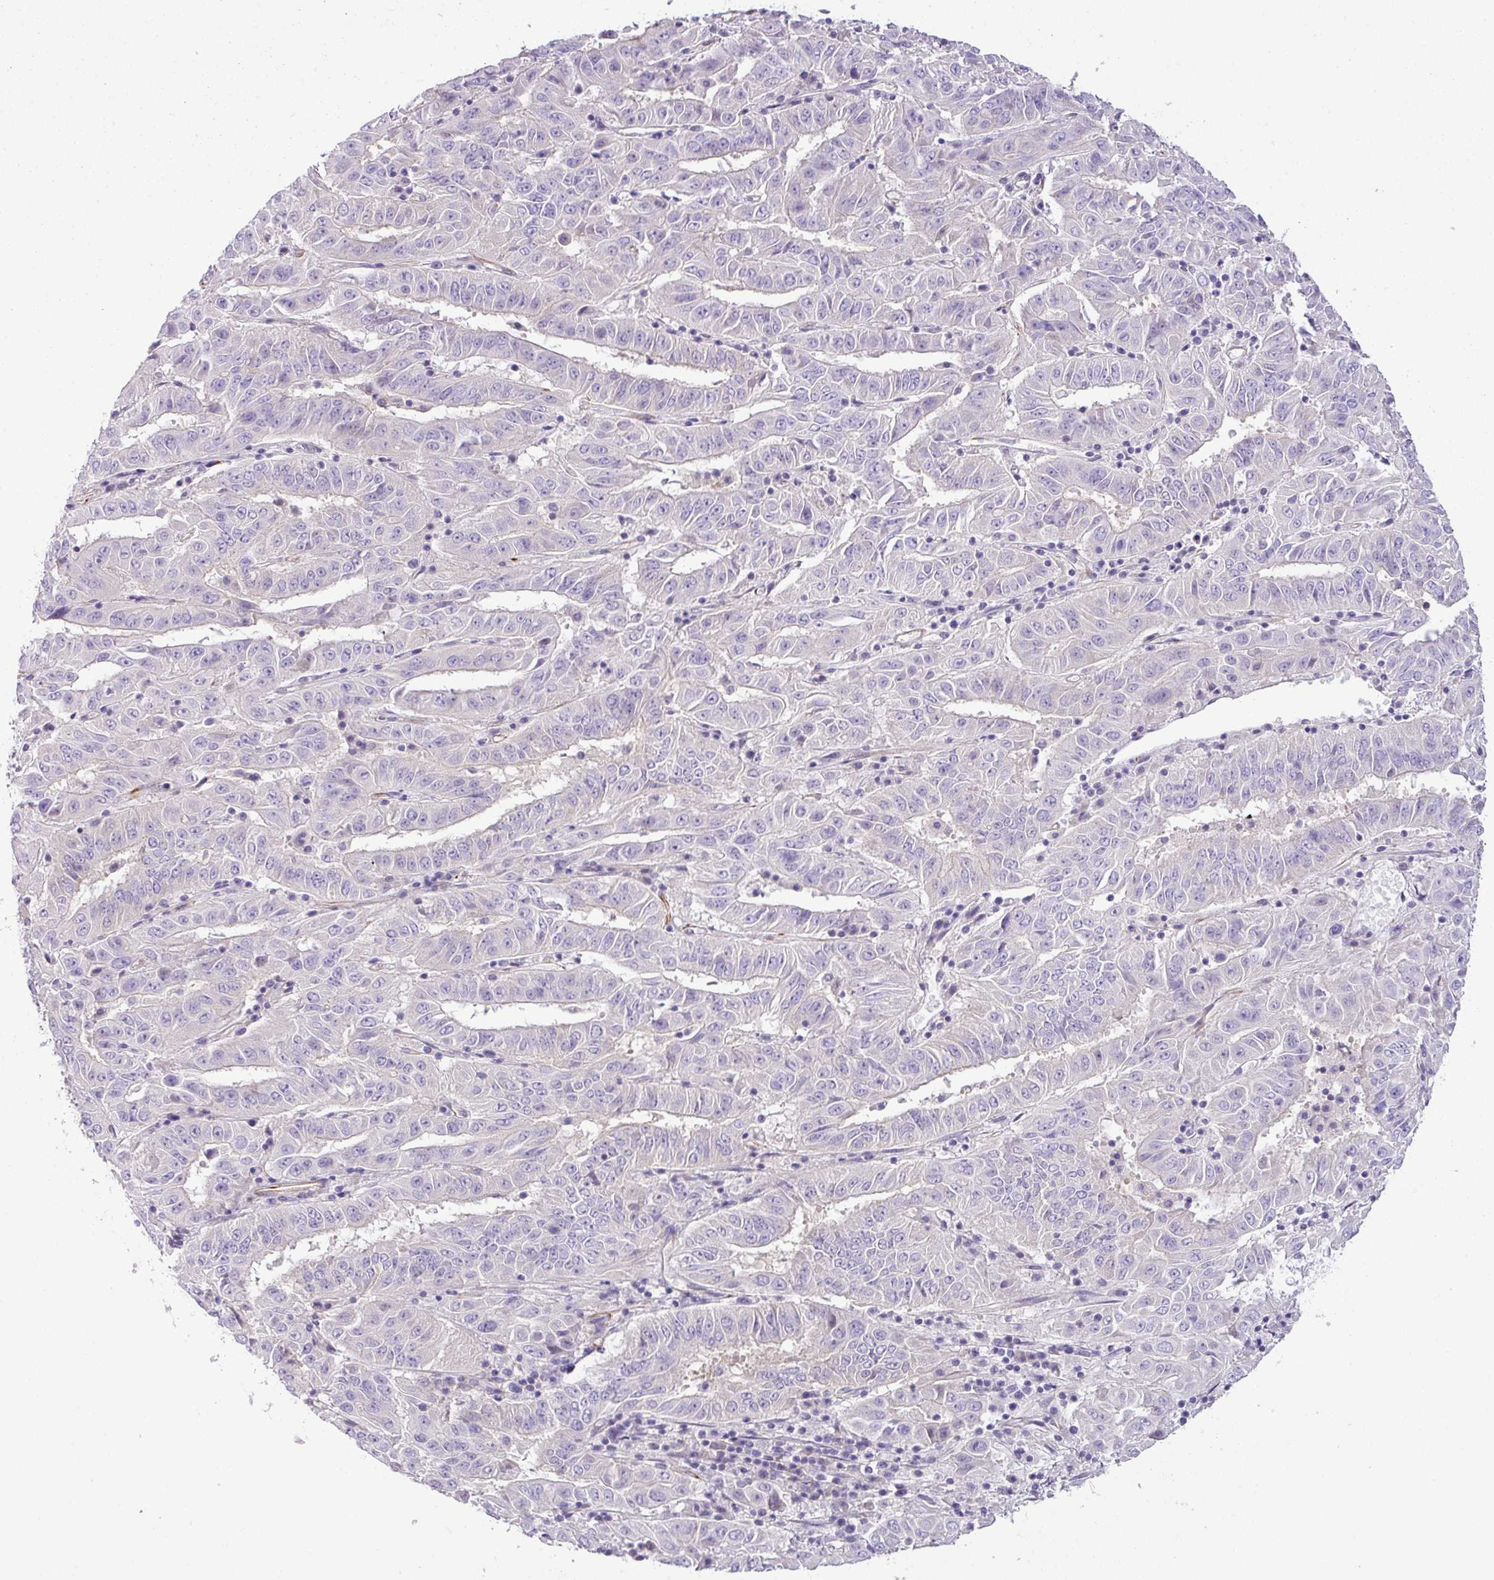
{"staining": {"intensity": "negative", "quantity": "none", "location": "none"}, "tissue": "pancreatic cancer", "cell_type": "Tumor cells", "image_type": "cancer", "snomed": [{"axis": "morphology", "description": "Adenocarcinoma, NOS"}, {"axis": "topography", "description": "Pancreas"}], "caption": "The immunohistochemistry micrograph has no significant positivity in tumor cells of pancreatic adenocarcinoma tissue.", "gene": "ENSG00000273748", "patient": {"sex": "male", "age": 63}}